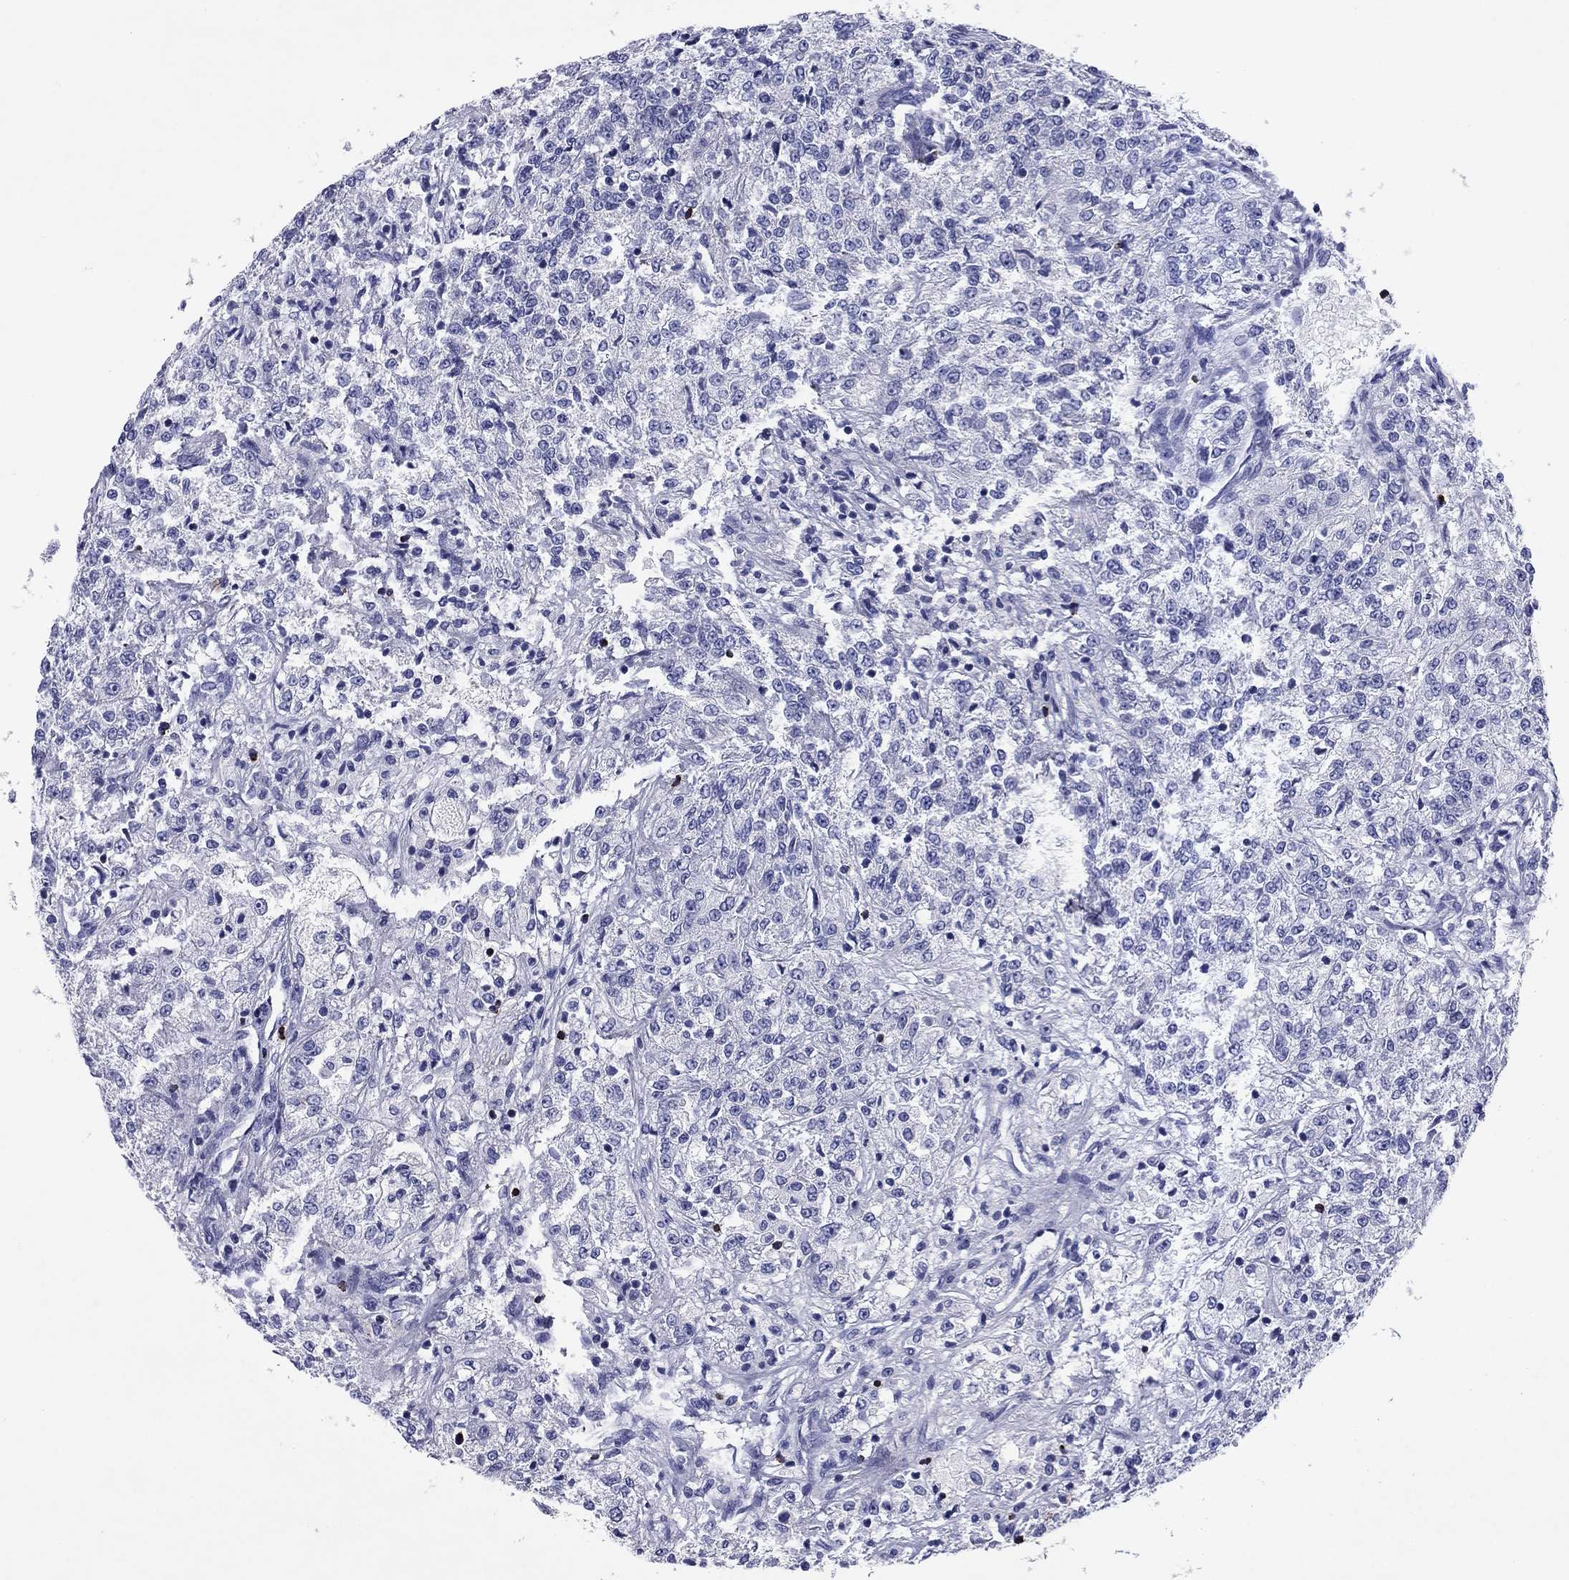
{"staining": {"intensity": "negative", "quantity": "none", "location": "none"}, "tissue": "renal cancer", "cell_type": "Tumor cells", "image_type": "cancer", "snomed": [{"axis": "morphology", "description": "Adenocarcinoma, NOS"}, {"axis": "topography", "description": "Kidney"}], "caption": "This is an immunohistochemistry (IHC) photomicrograph of human renal cancer (adenocarcinoma). There is no expression in tumor cells.", "gene": "GZMK", "patient": {"sex": "female", "age": 63}}